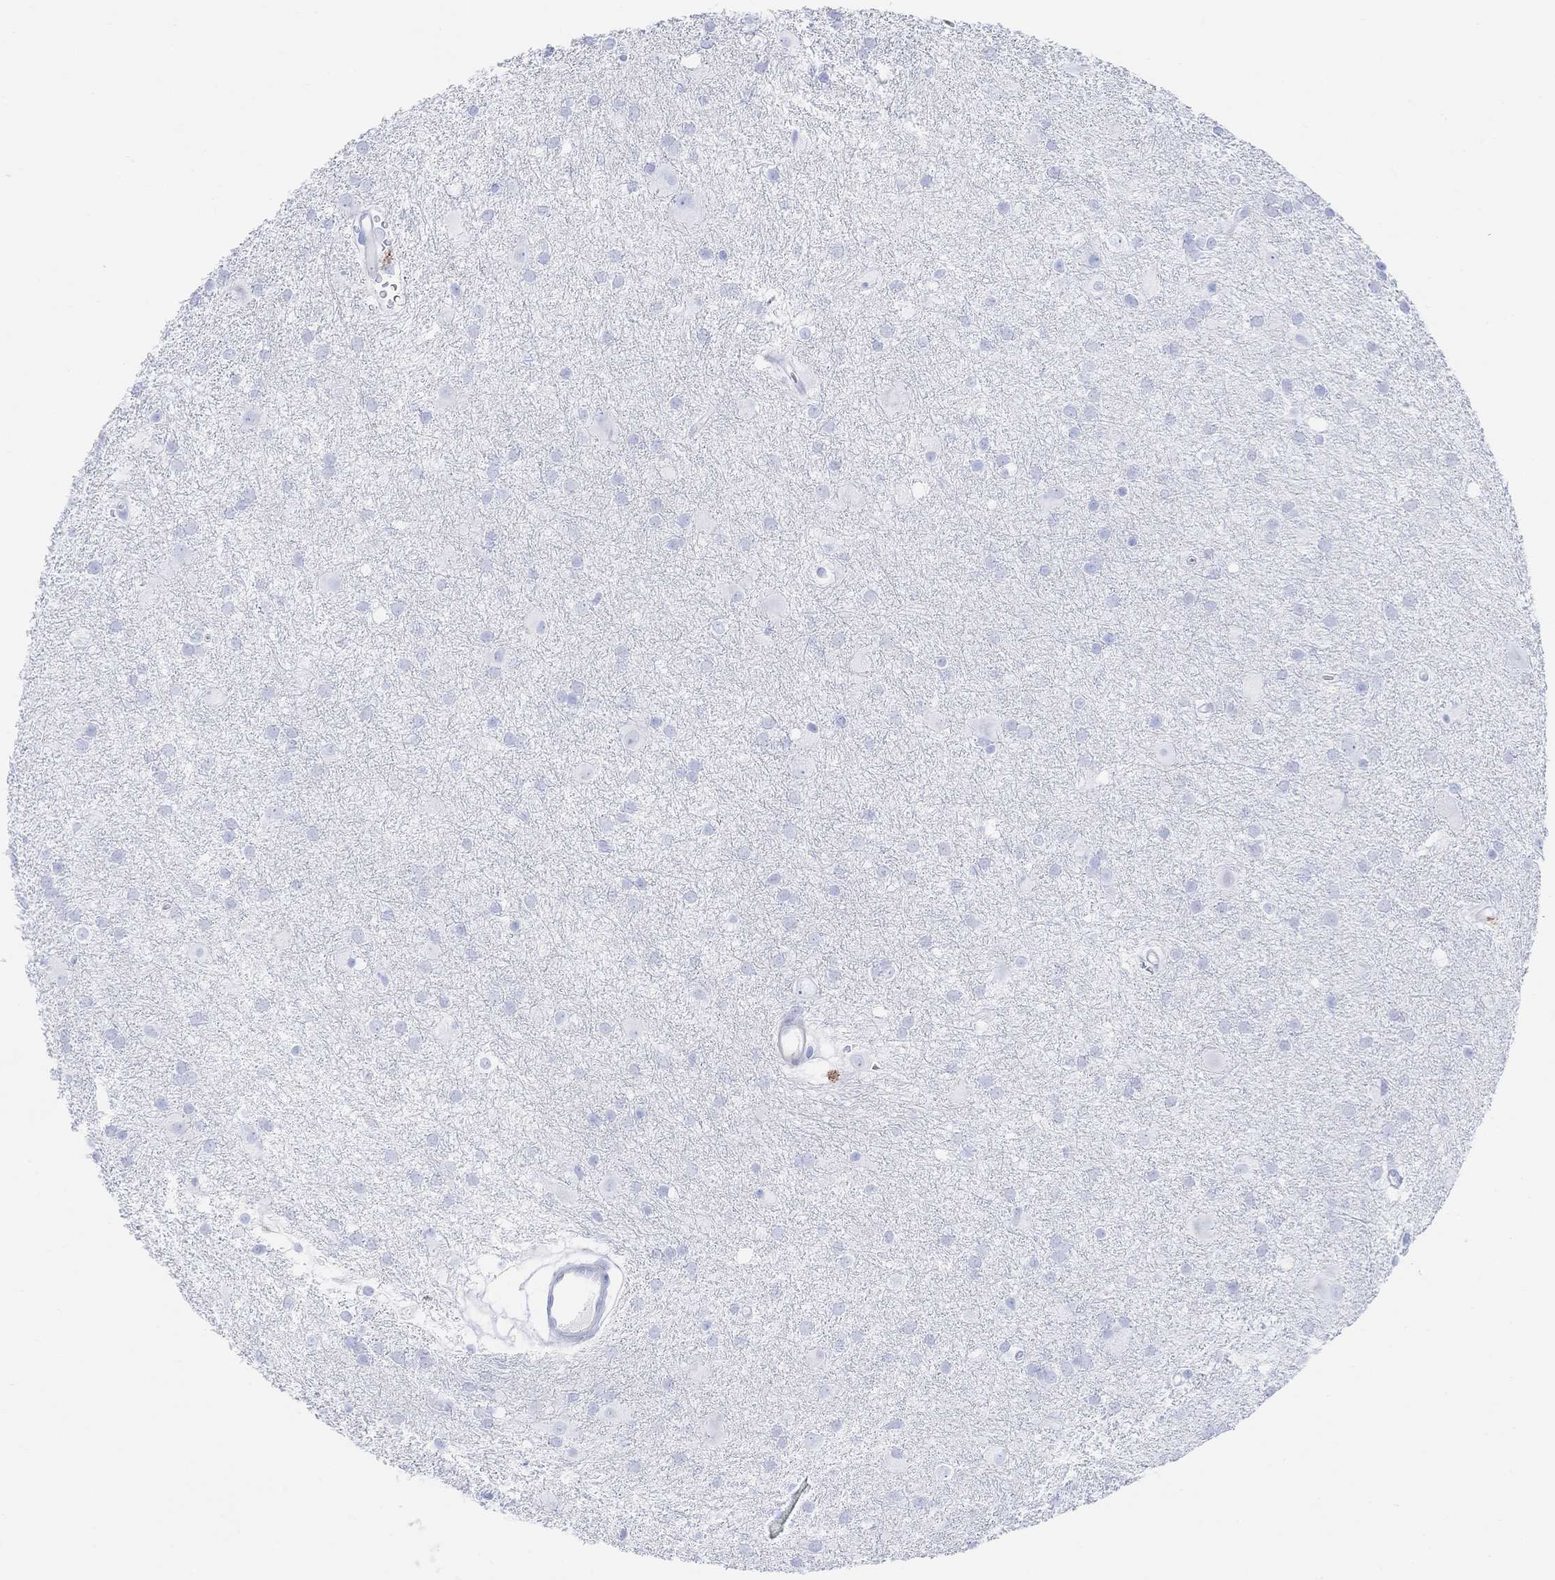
{"staining": {"intensity": "negative", "quantity": "none", "location": "none"}, "tissue": "glioma", "cell_type": "Tumor cells", "image_type": "cancer", "snomed": [{"axis": "morphology", "description": "Glioma, malignant, Low grade"}, {"axis": "topography", "description": "Brain"}], "caption": "This is a photomicrograph of immunohistochemistry staining of low-grade glioma (malignant), which shows no positivity in tumor cells.", "gene": "GPR65", "patient": {"sex": "male", "age": 58}}